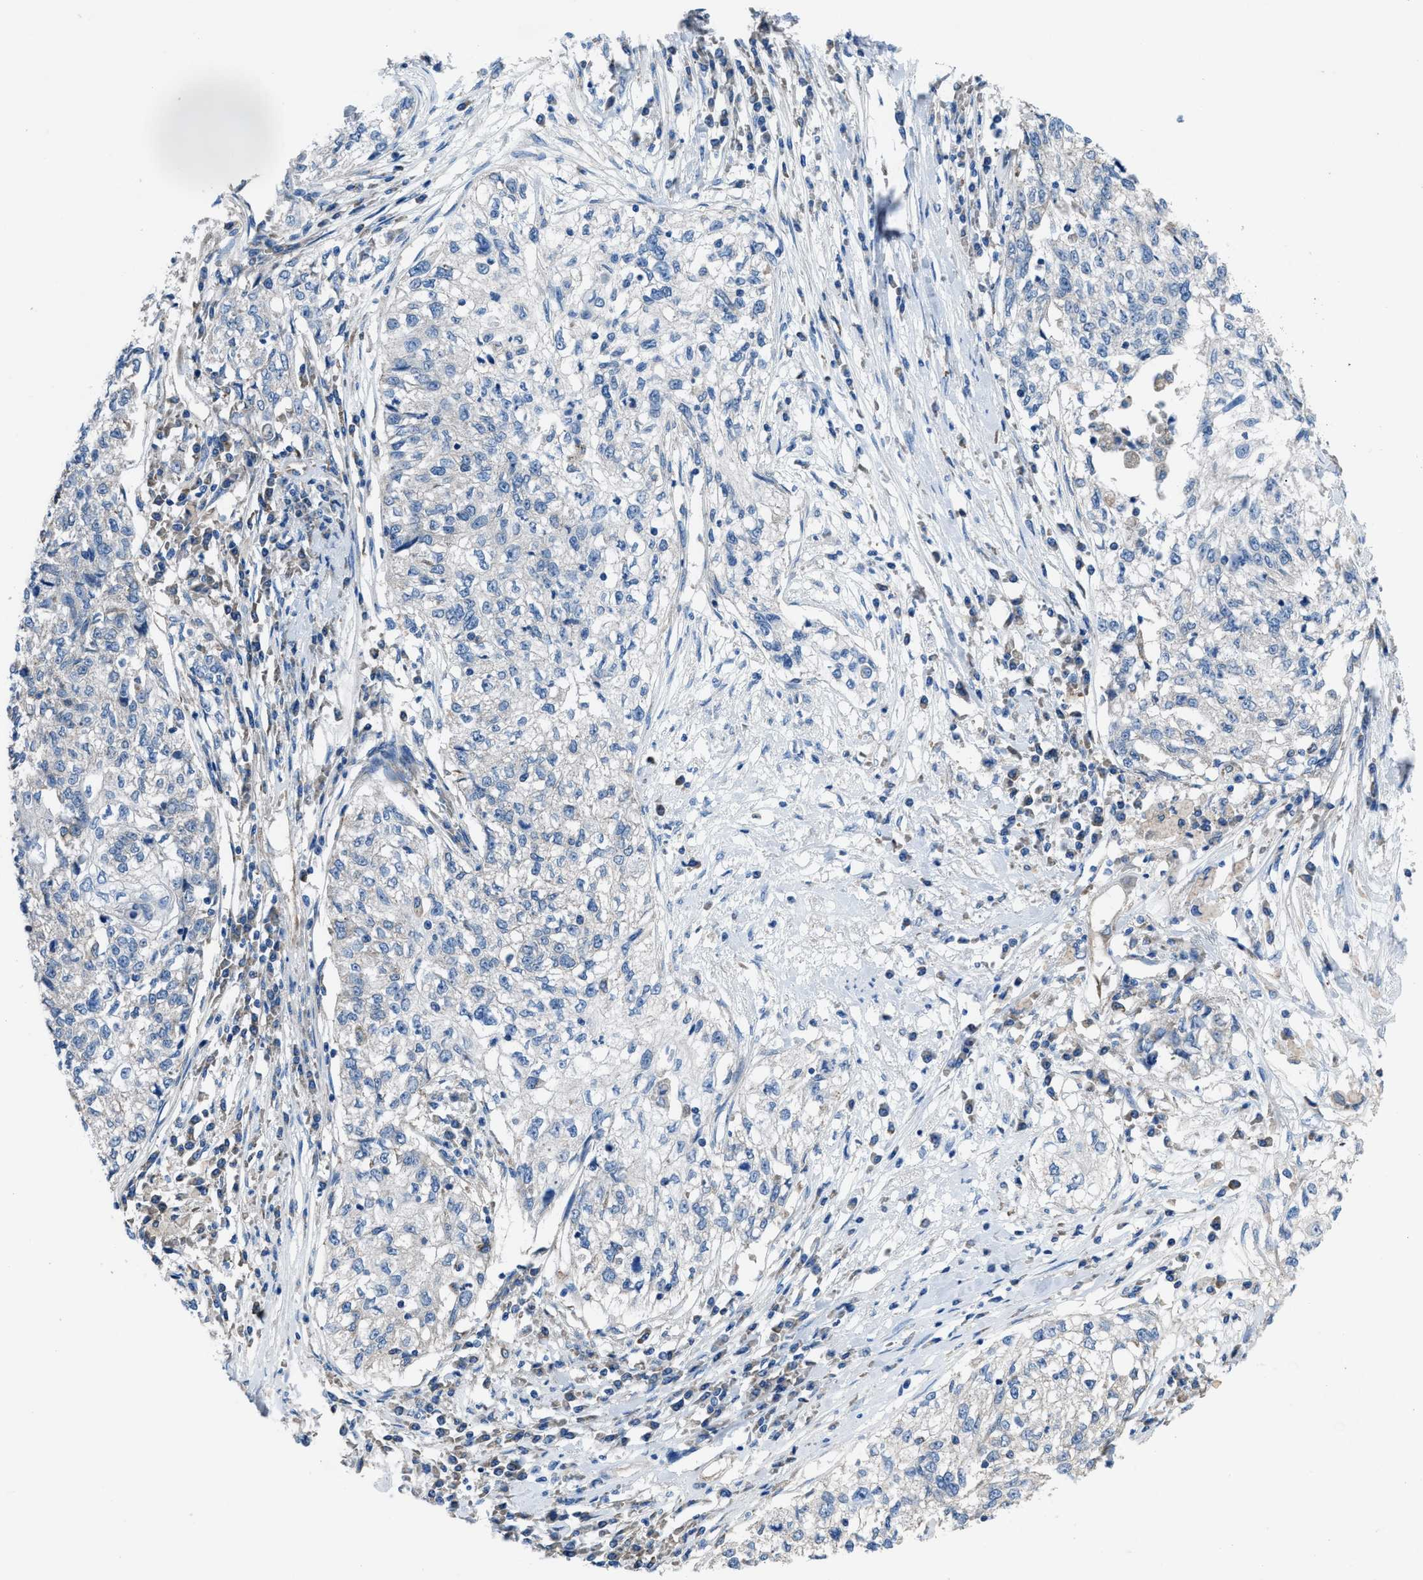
{"staining": {"intensity": "negative", "quantity": "none", "location": "none"}, "tissue": "cervical cancer", "cell_type": "Tumor cells", "image_type": "cancer", "snomed": [{"axis": "morphology", "description": "Squamous cell carcinoma, NOS"}, {"axis": "topography", "description": "Cervix"}], "caption": "IHC histopathology image of neoplastic tissue: cervical cancer (squamous cell carcinoma) stained with DAB exhibits no significant protein staining in tumor cells.", "gene": "DOLPP1", "patient": {"sex": "female", "age": 57}}